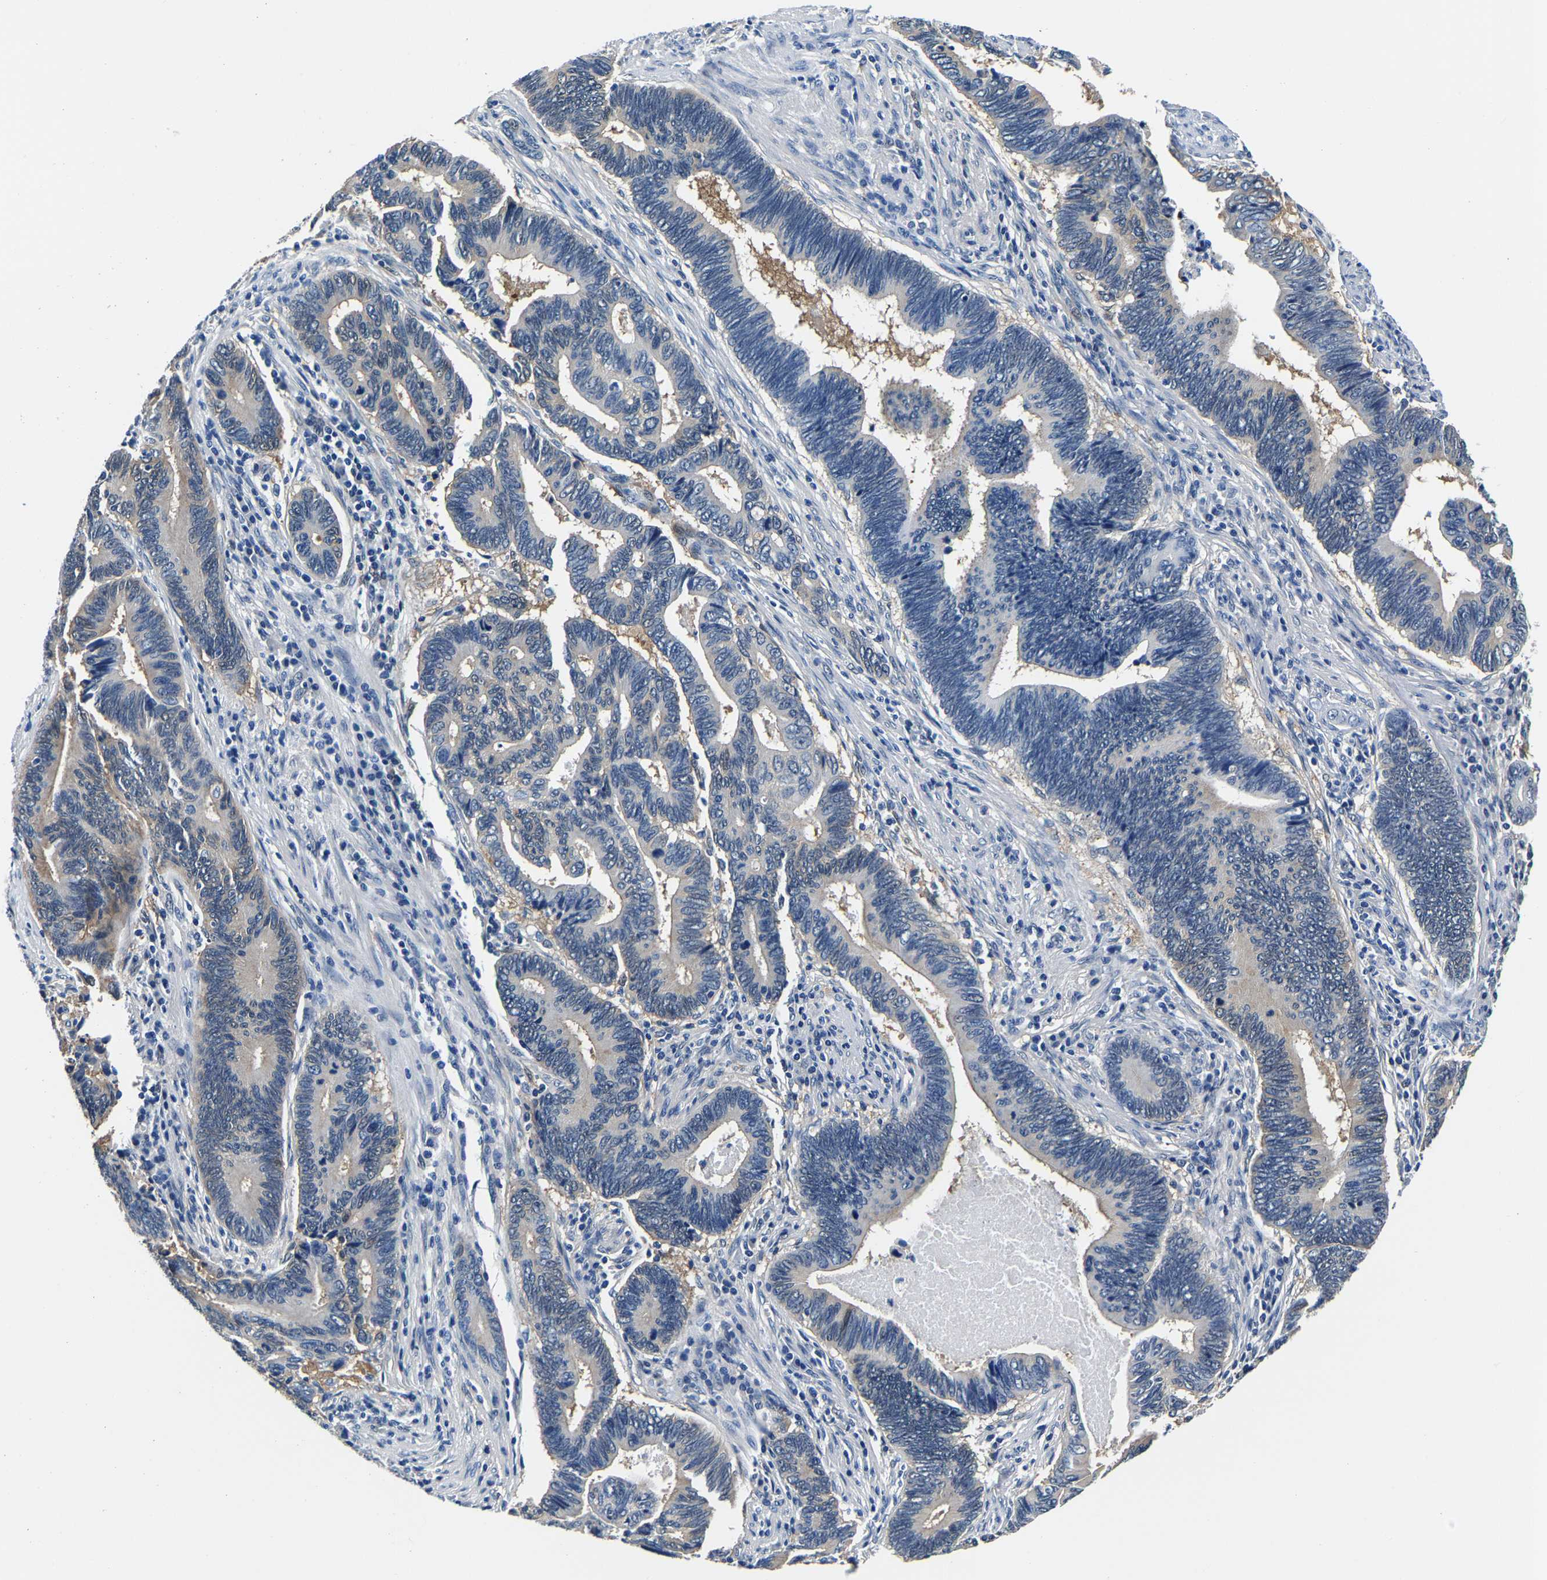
{"staining": {"intensity": "weak", "quantity": "25%-75%", "location": "cytoplasmic/membranous"}, "tissue": "pancreatic cancer", "cell_type": "Tumor cells", "image_type": "cancer", "snomed": [{"axis": "morphology", "description": "Adenocarcinoma, NOS"}, {"axis": "topography", "description": "Pancreas"}], "caption": "Immunohistochemistry (IHC) of pancreatic cancer (adenocarcinoma) shows low levels of weak cytoplasmic/membranous positivity in approximately 25%-75% of tumor cells. (IHC, brightfield microscopy, high magnification).", "gene": "ACO1", "patient": {"sex": "female", "age": 70}}